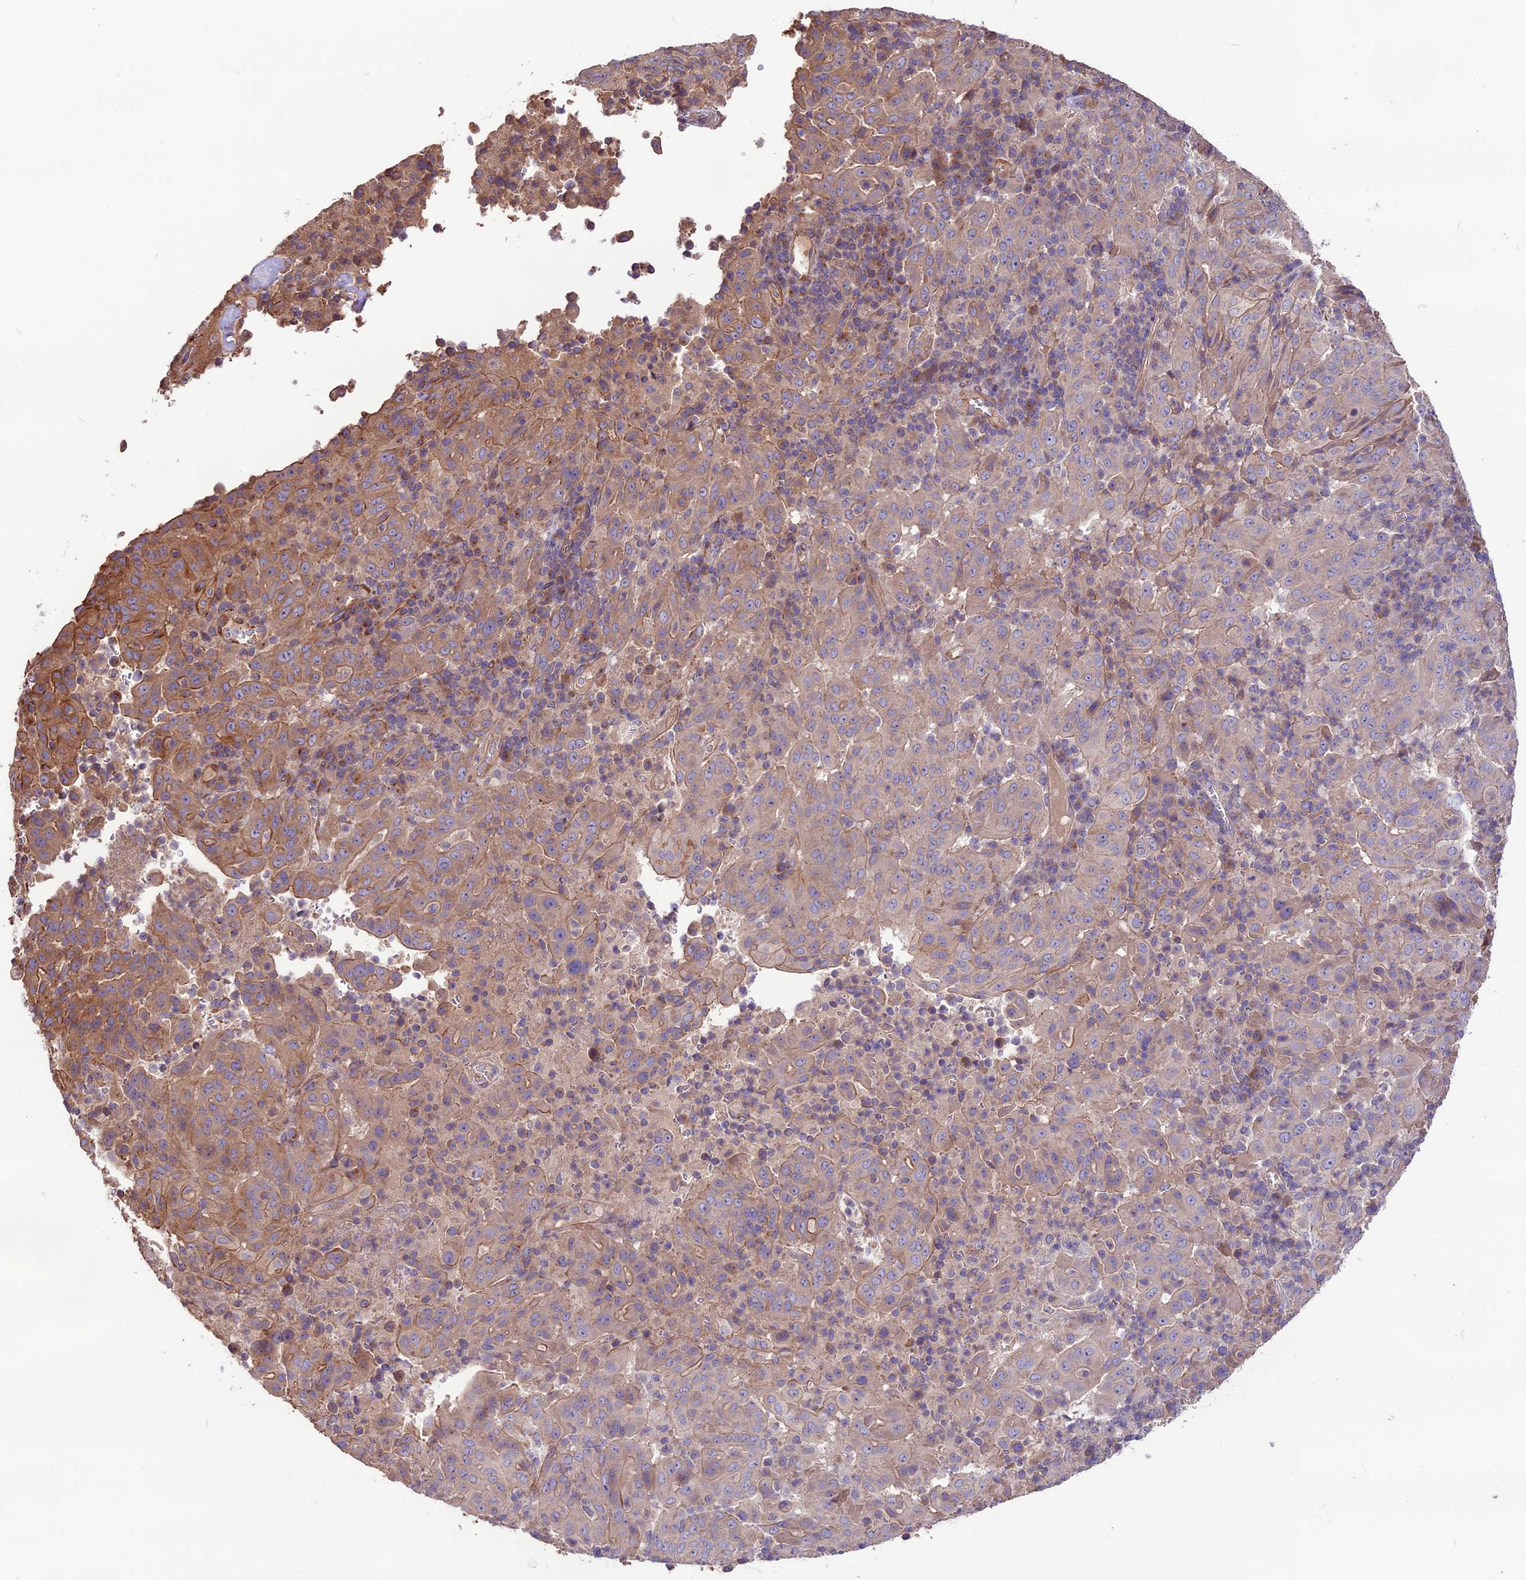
{"staining": {"intensity": "moderate", "quantity": "25%-75%", "location": "cytoplasmic/membranous"}, "tissue": "pancreatic cancer", "cell_type": "Tumor cells", "image_type": "cancer", "snomed": [{"axis": "morphology", "description": "Adenocarcinoma, NOS"}, {"axis": "topography", "description": "Pancreas"}], "caption": "DAB (3,3'-diaminobenzidine) immunohistochemical staining of human adenocarcinoma (pancreatic) reveals moderate cytoplasmic/membranous protein positivity in approximately 25%-75% of tumor cells.", "gene": "ANO3", "patient": {"sex": "male", "age": 63}}